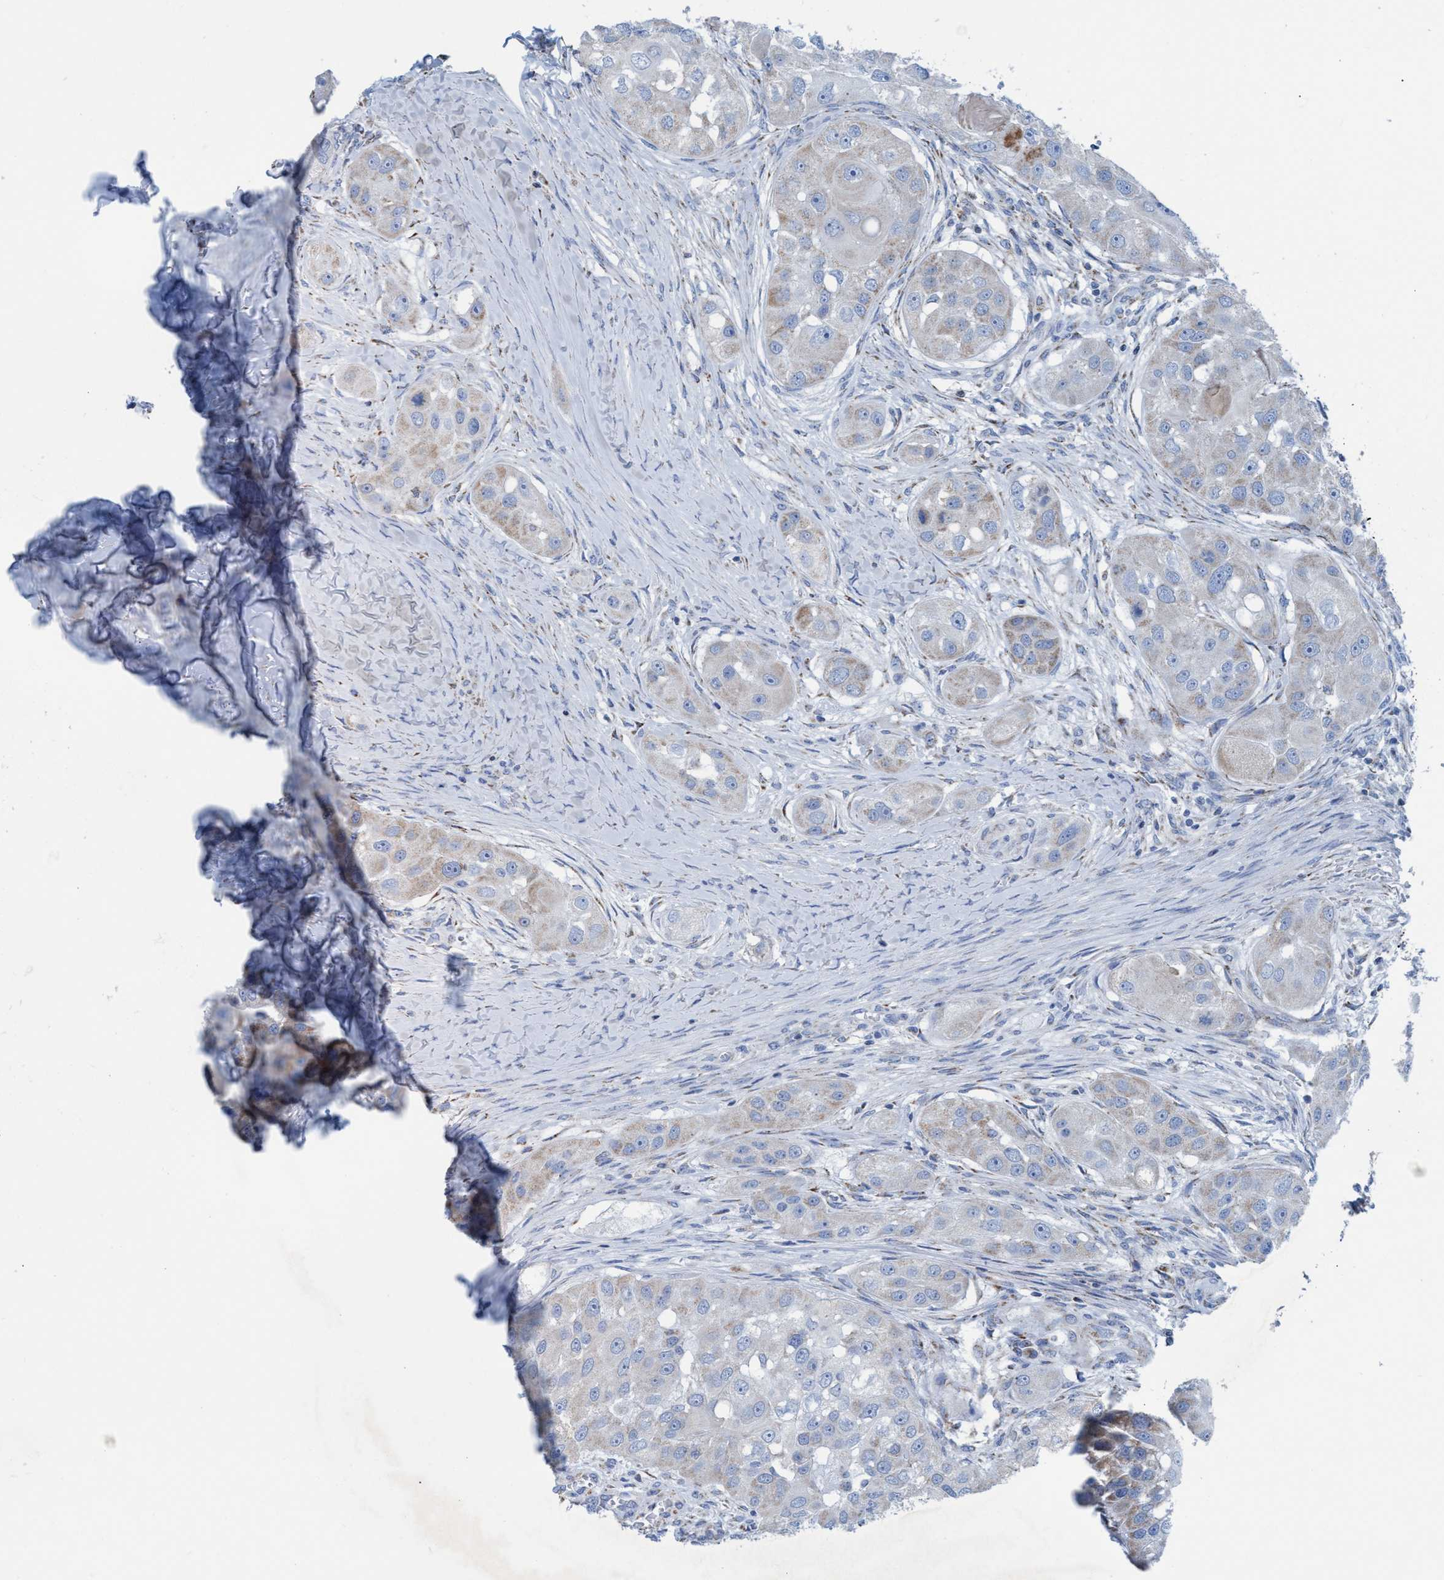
{"staining": {"intensity": "weak", "quantity": "25%-75%", "location": "cytoplasmic/membranous"}, "tissue": "head and neck cancer", "cell_type": "Tumor cells", "image_type": "cancer", "snomed": [{"axis": "morphology", "description": "Normal tissue, NOS"}, {"axis": "morphology", "description": "Squamous cell carcinoma, NOS"}, {"axis": "topography", "description": "Skeletal muscle"}, {"axis": "topography", "description": "Head-Neck"}], "caption": "This is a photomicrograph of immunohistochemistry staining of head and neck cancer, which shows weak positivity in the cytoplasmic/membranous of tumor cells.", "gene": "GGA3", "patient": {"sex": "male", "age": 51}}